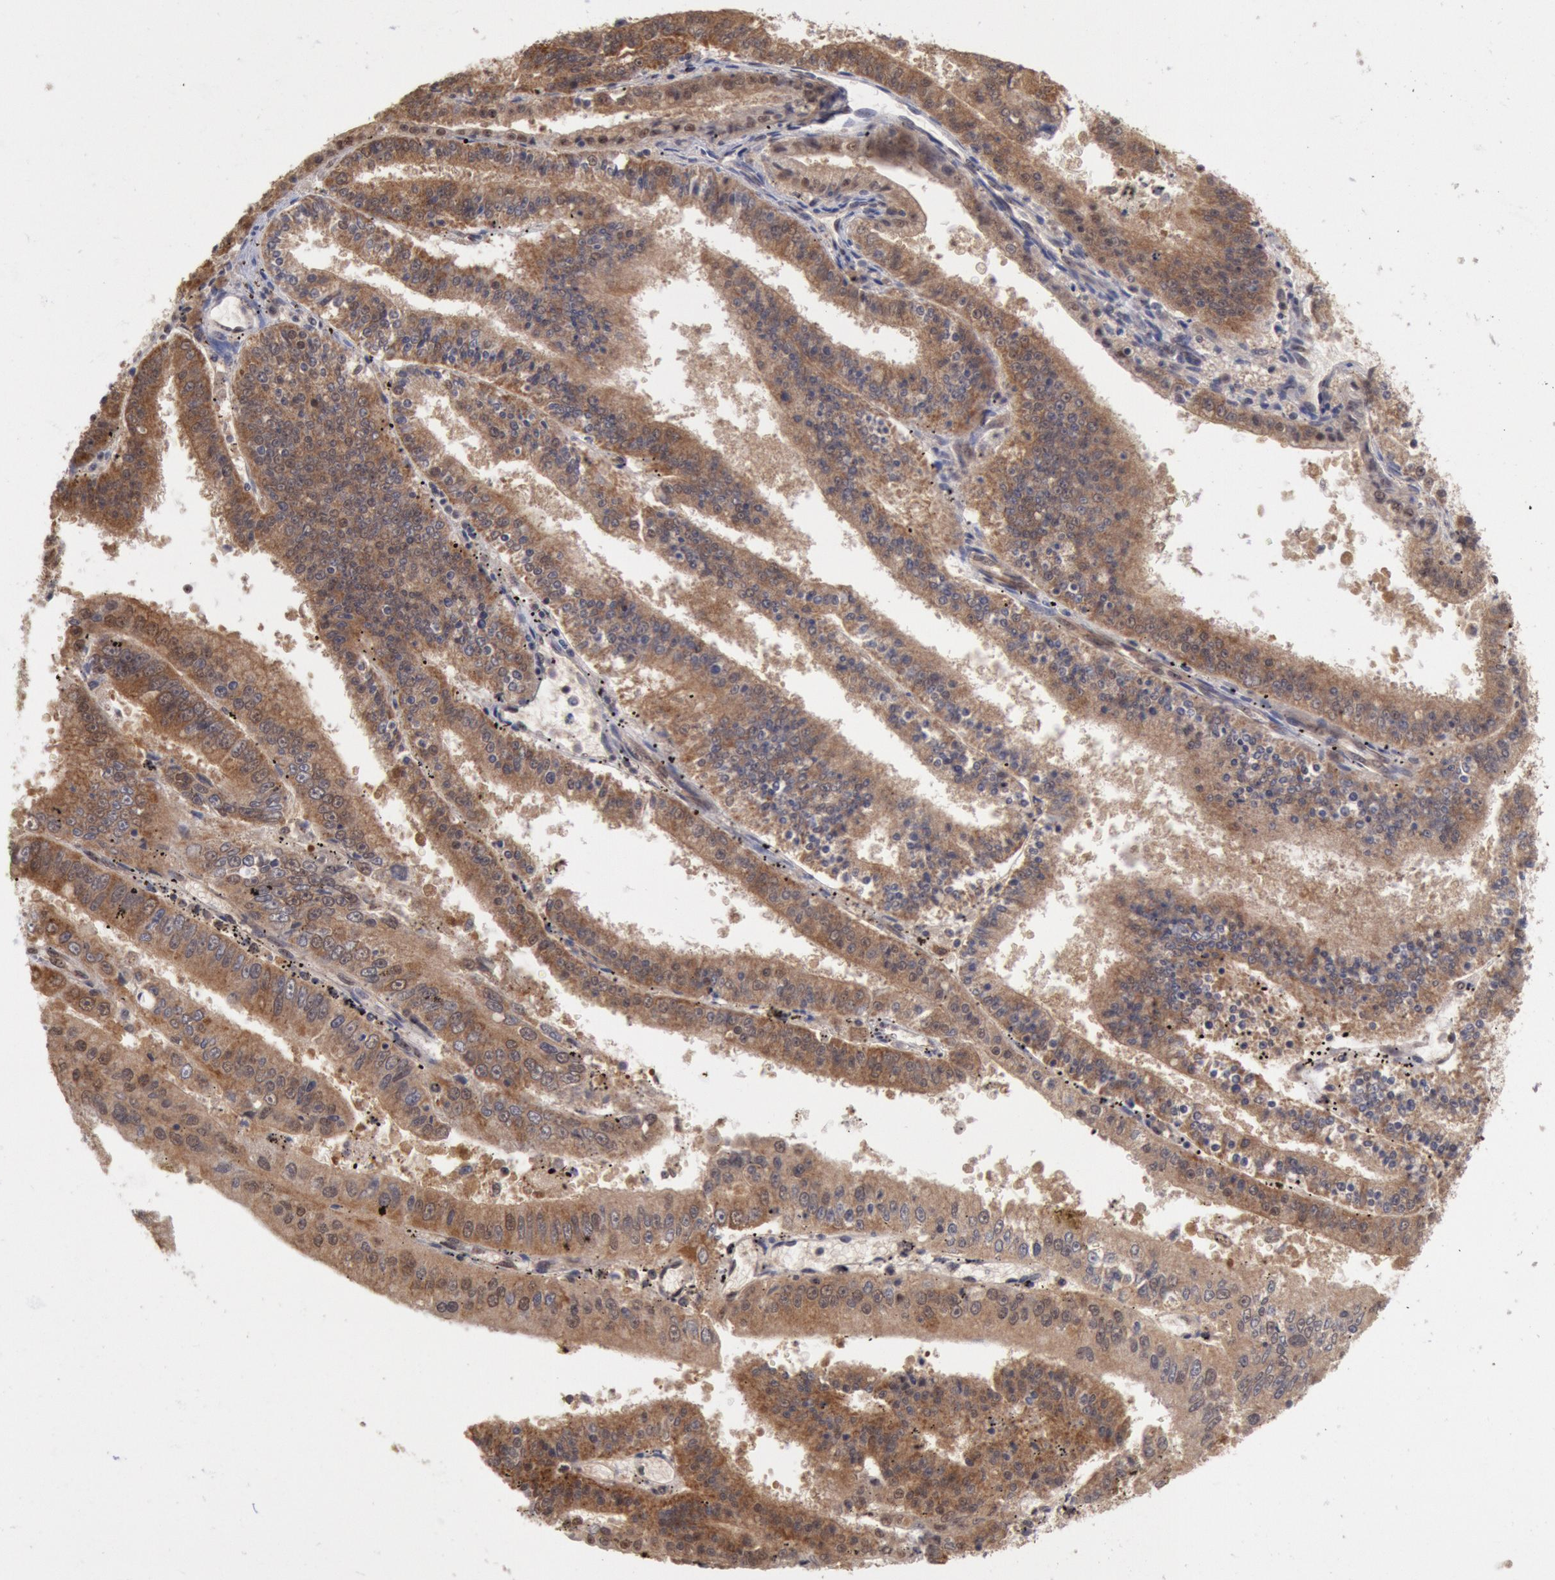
{"staining": {"intensity": "moderate", "quantity": ">75%", "location": "cytoplasmic/membranous"}, "tissue": "endometrial cancer", "cell_type": "Tumor cells", "image_type": "cancer", "snomed": [{"axis": "morphology", "description": "Adenocarcinoma, NOS"}, {"axis": "topography", "description": "Endometrium"}], "caption": "Human adenocarcinoma (endometrial) stained with a protein marker exhibits moderate staining in tumor cells.", "gene": "STX17", "patient": {"sex": "female", "age": 66}}